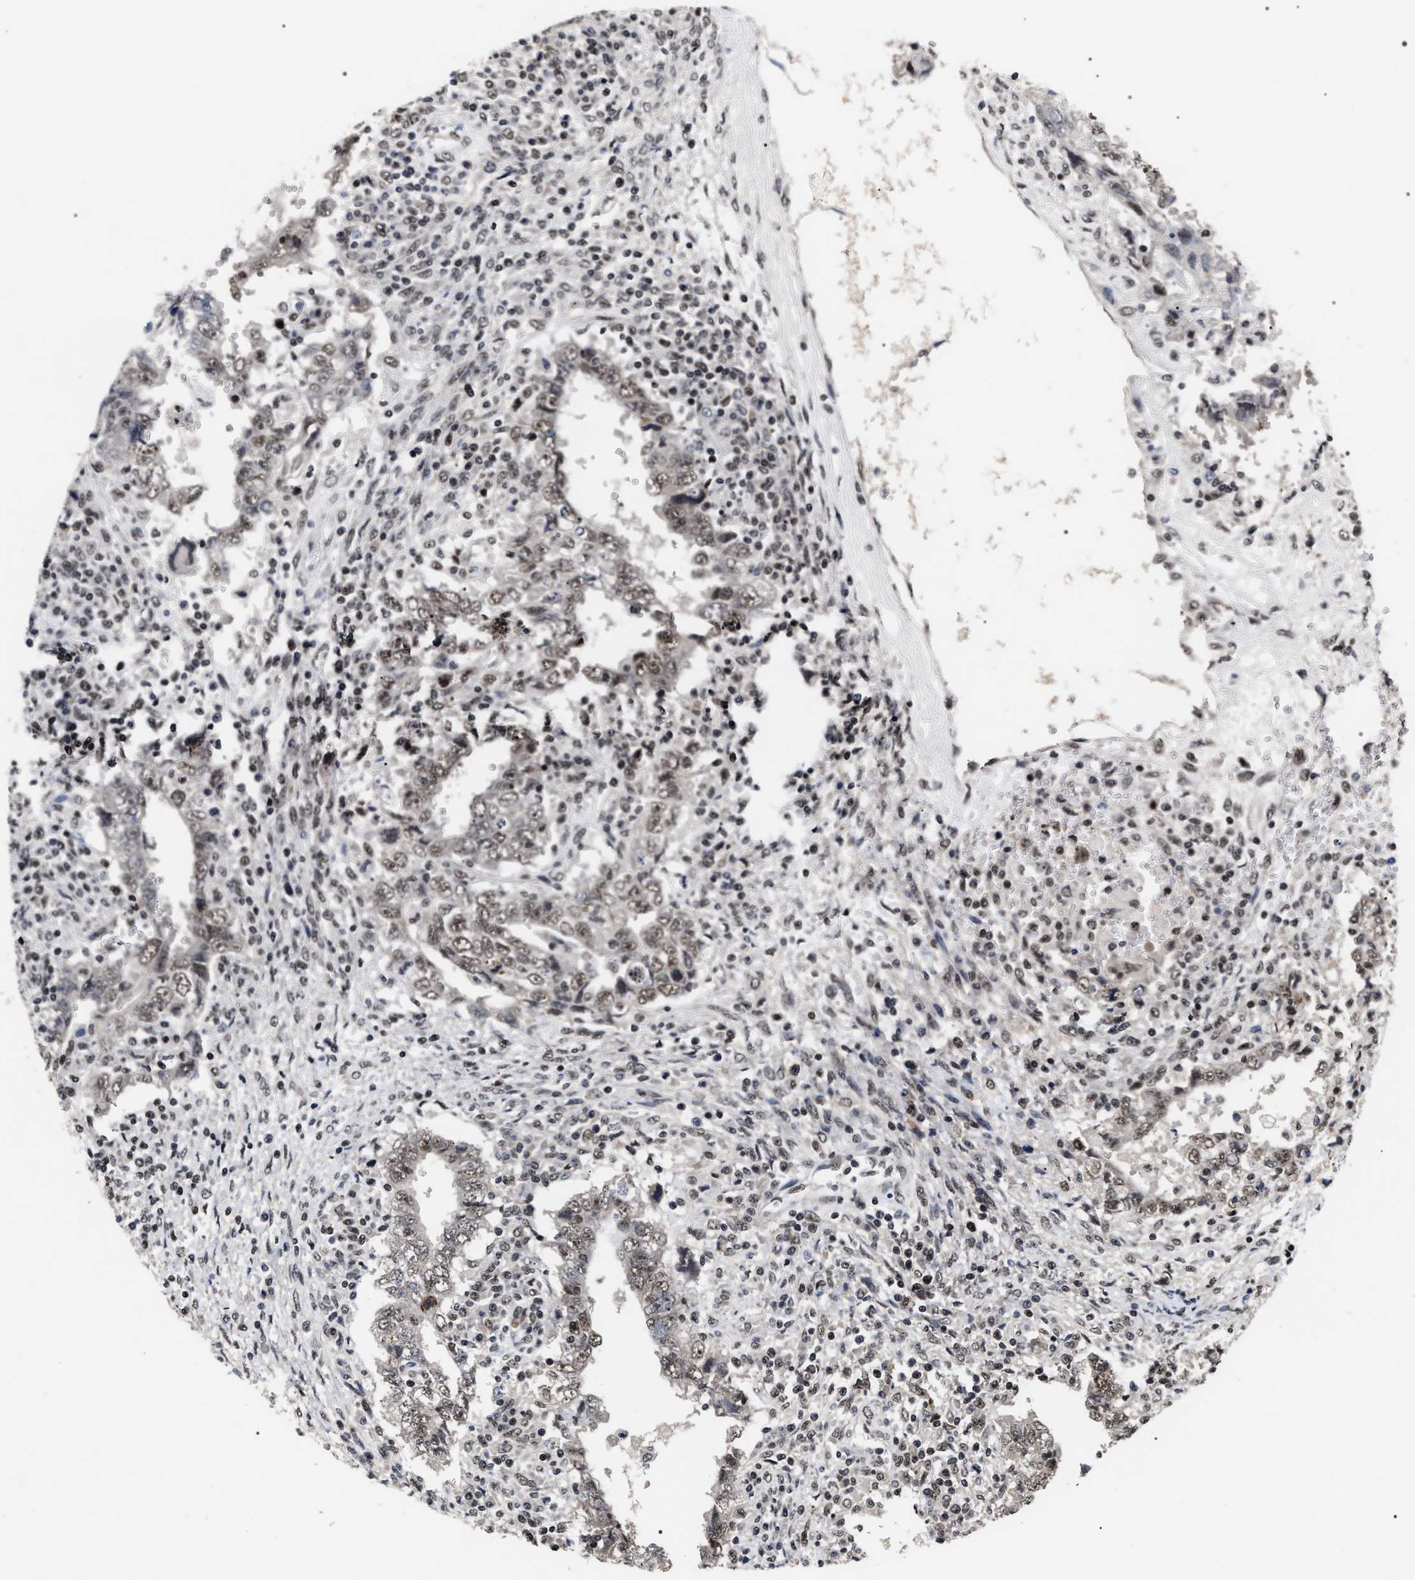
{"staining": {"intensity": "weak", "quantity": ">75%", "location": "nuclear"}, "tissue": "testis cancer", "cell_type": "Tumor cells", "image_type": "cancer", "snomed": [{"axis": "morphology", "description": "Carcinoma, Embryonal, NOS"}, {"axis": "topography", "description": "Testis"}], "caption": "Brown immunohistochemical staining in human testis cancer demonstrates weak nuclear staining in approximately >75% of tumor cells.", "gene": "RRP1B", "patient": {"sex": "male", "age": 26}}